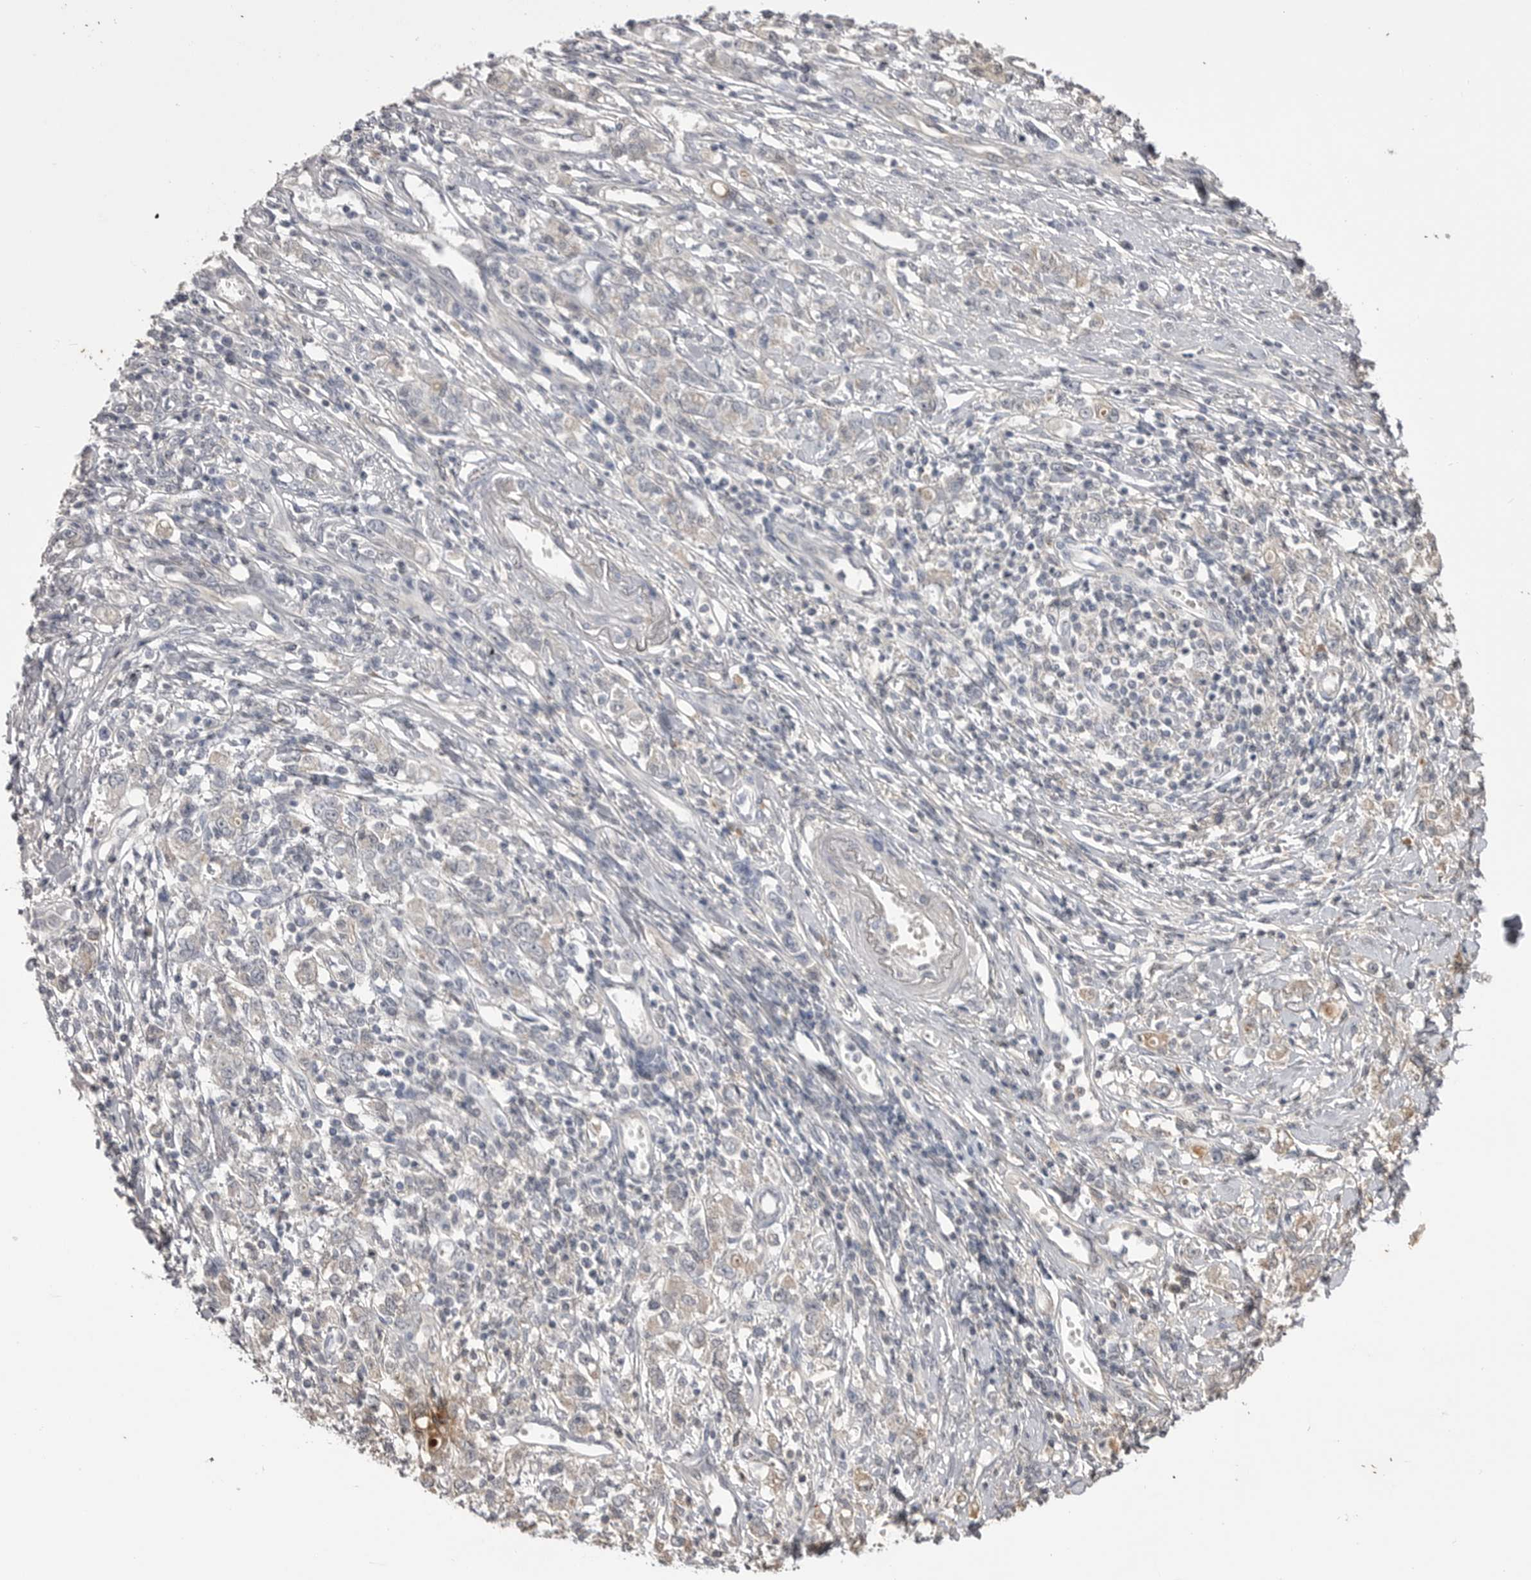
{"staining": {"intensity": "weak", "quantity": "25%-75%", "location": "cytoplasmic/membranous"}, "tissue": "stomach cancer", "cell_type": "Tumor cells", "image_type": "cancer", "snomed": [{"axis": "morphology", "description": "Adenocarcinoma, NOS"}, {"axis": "topography", "description": "Stomach"}], "caption": "Stomach adenocarcinoma stained with IHC reveals weak cytoplasmic/membranous positivity in about 25%-75% of tumor cells.", "gene": "AHSG", "patient": {"sex": "female", "age": 76}}